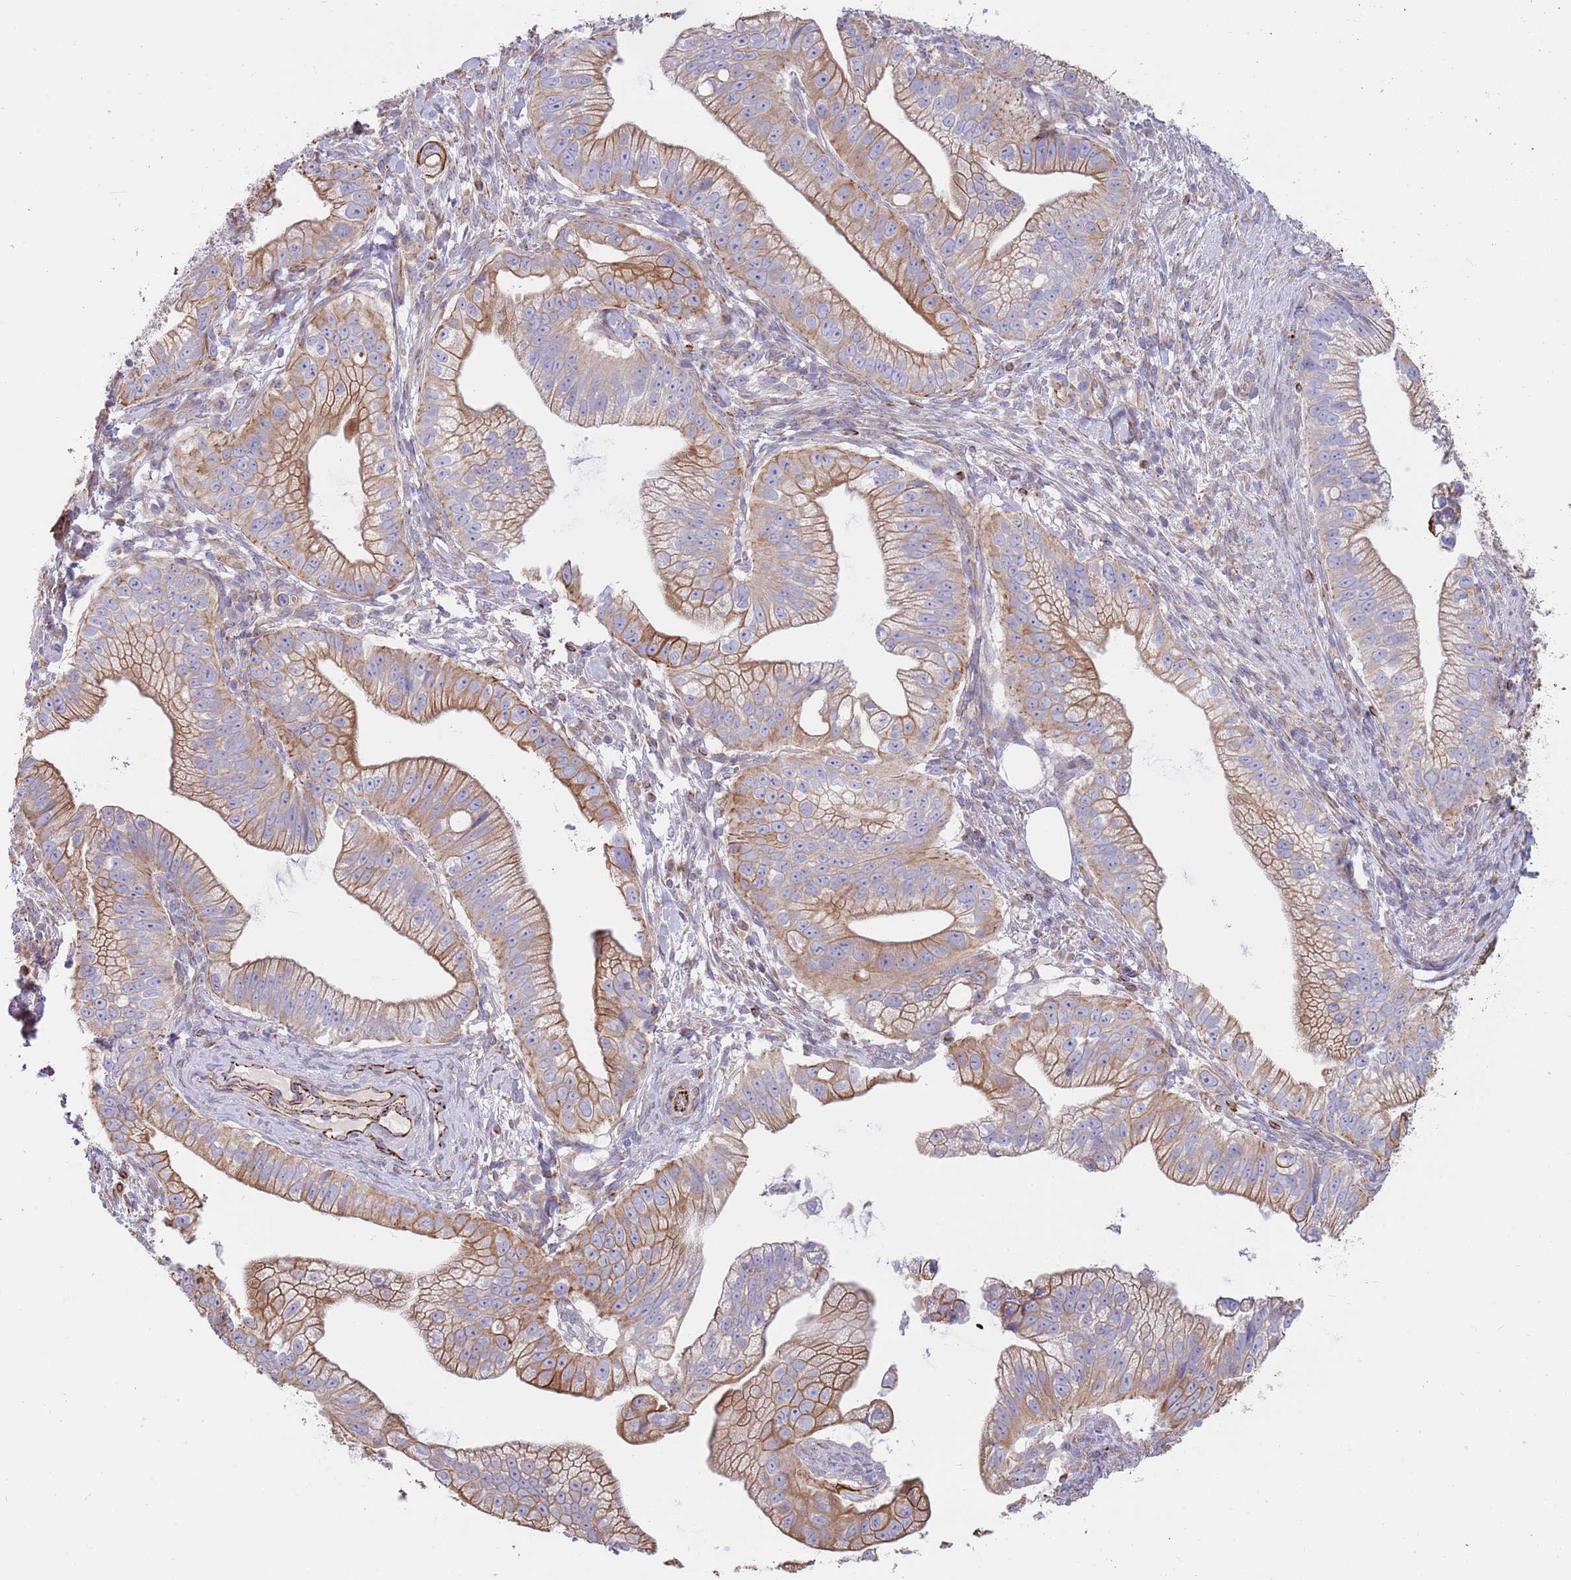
{"staining": {"intensity": "moderate", "quantity": ">75%", "location": "cytoplasmic/membranous"}, "tissue": "pancreatic cancer", "cell_type": "Tumor cells", "image_type": "cancer", "snomed": [{"axis": "morphology", "description": "Adenocarcinoma, NOS"}, {"axis": "topography", "description": "Pancreas"}], "caption": "A high-resolution micrograph shows immunohistochemistry staining of adenocarcinoma (pancreatic), which demonstrates moderate cytoplasmic/membranous expression in approximately >75% of tumor cells.", "gene": "MOGAT1", "patient": {"sex": "male", "age": 70}}